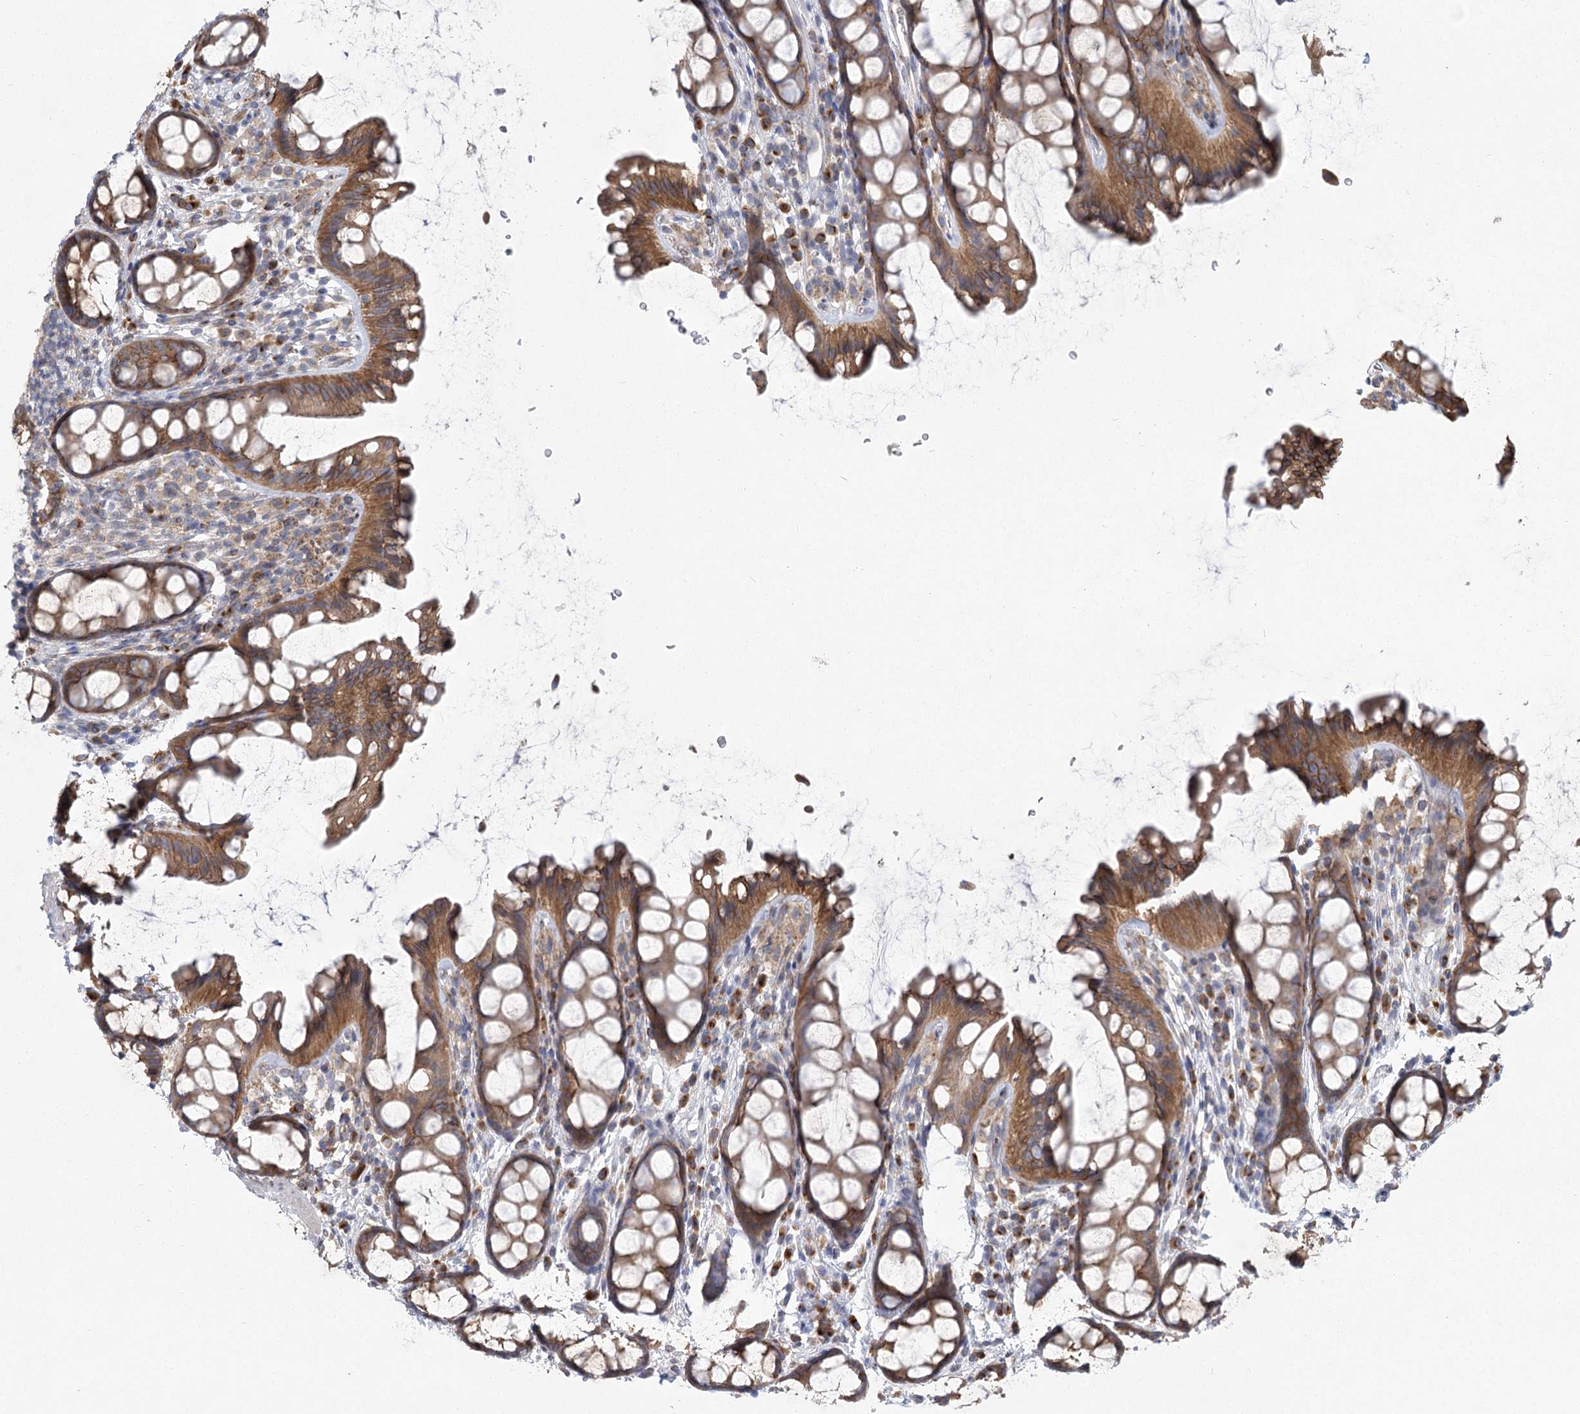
{"staining": {"intensity": "weak", "quantity": ">75%", "location": "cytoplasmic/membranous"}, "tissue": "colon", "cell_type": "Endothelial cells", "image_type": "normal", "snomed": [{"axis": "morphology", "description": "Normal tissue, NOS"}, {"axis": "topography", "description": "Colon"}], "caption": "Endothelial cells reveal low levels of weak cytoplasmic/membranous staining in about >75% of cells in normal colon. Using DAB (3,3'-diaminobenzidine) (brown) and hematoxylin (blue) stains, captured at high magnification using brightfield microscopy.", "gene": "CNTLN", "patient": {"sex": "female", "age": 82}}